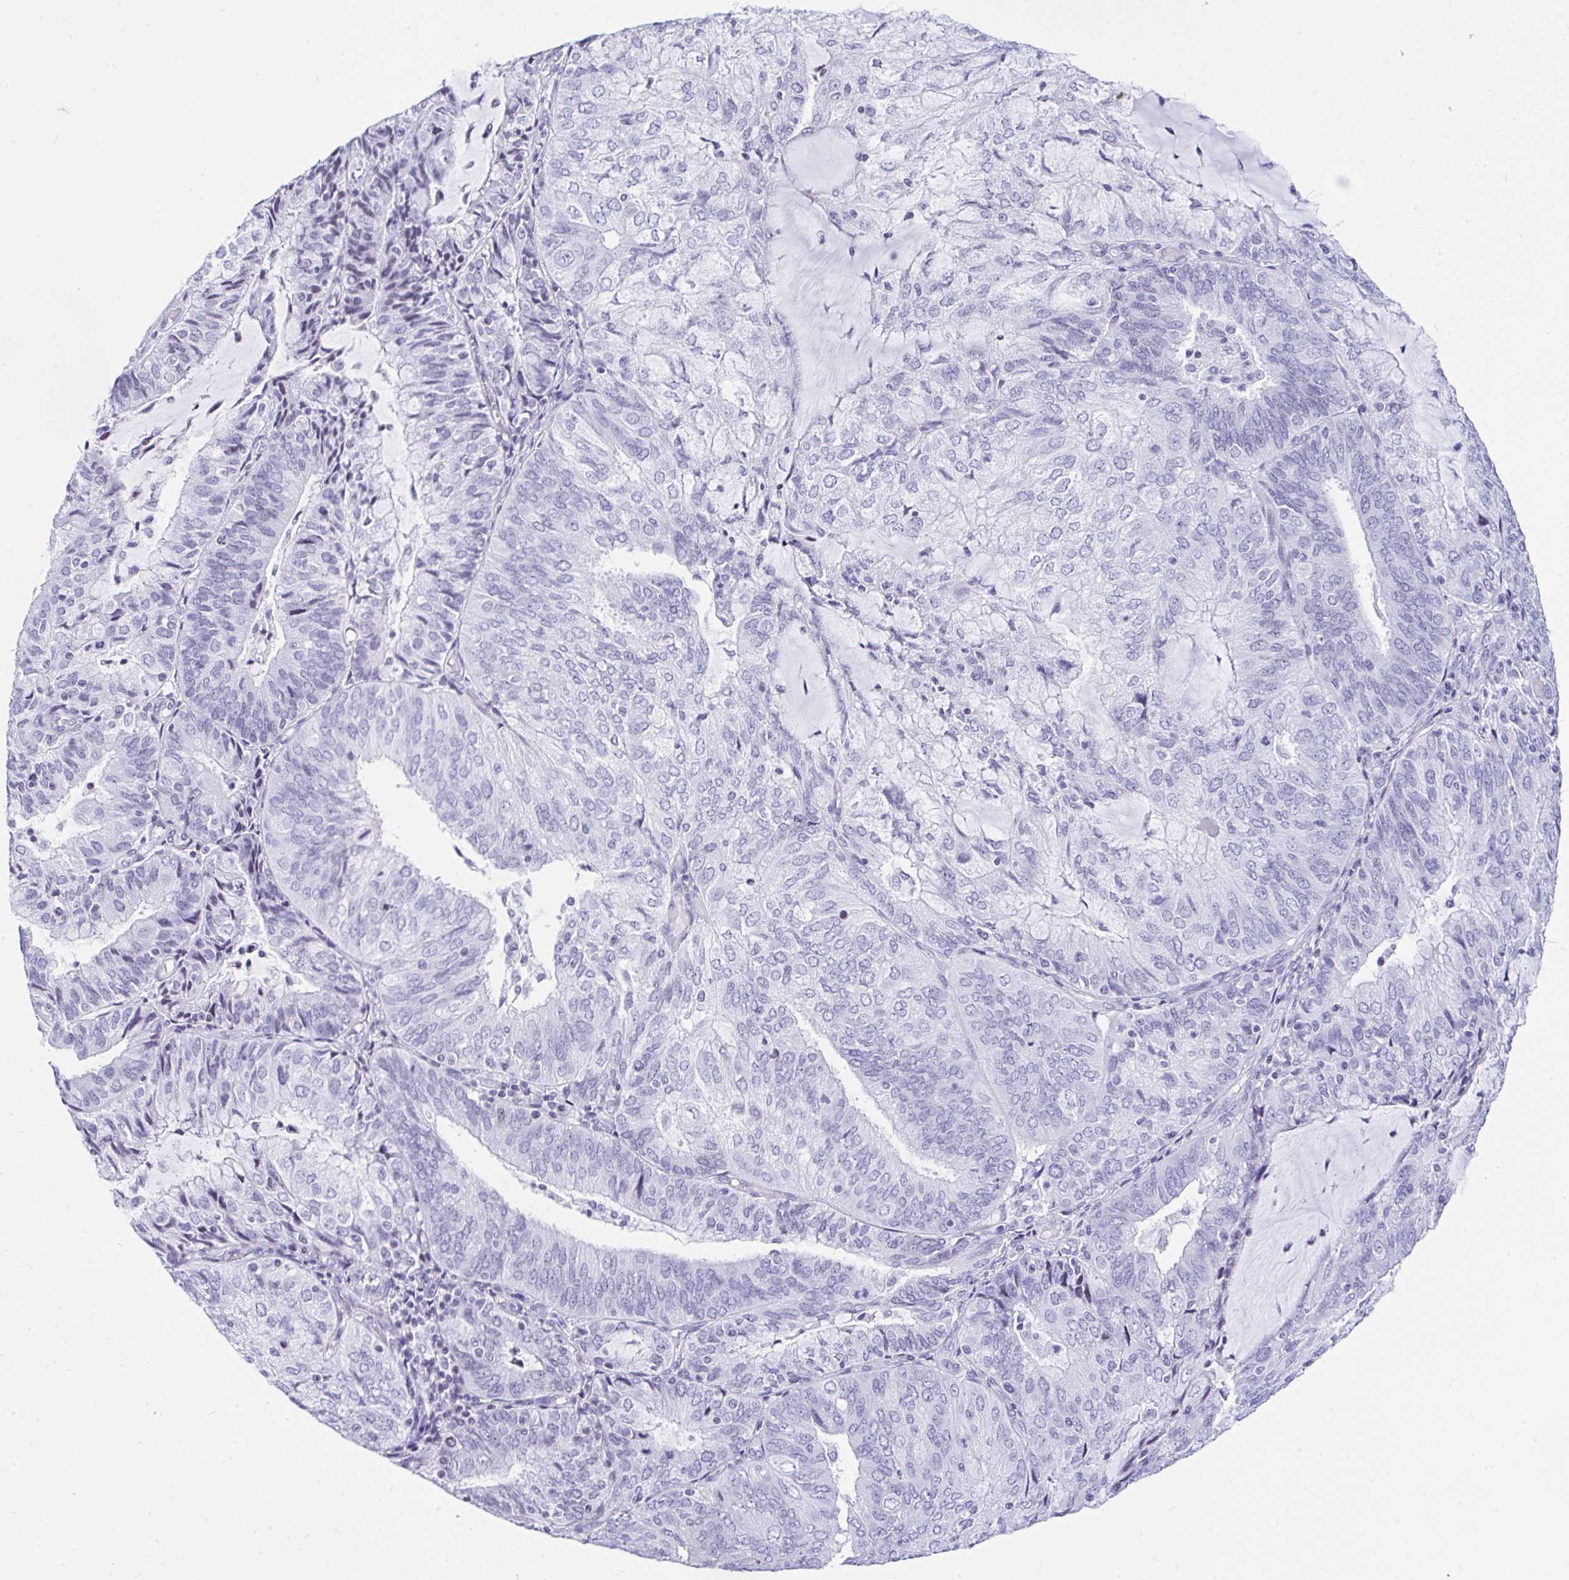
{"staining": {"intensity": "negative", "quantity": "none", "location": "none"}, "tissue": "endometrial cancer", "cell_type": "Tumor cells", "image_type": "cancer", "snomed": [{"axis": "morphology", "description": "Adenocarcinoma, NOS"}, {"axis": "topography", "description": "Endometrium"}], "caption": "A high-resolution histopathology image shows immunohistochemistry staining of endometrial cancer, which displays no significant positivity in tumor cells.", "gene": "KRT27", "patient": {"sex": "female", "age": 81}}